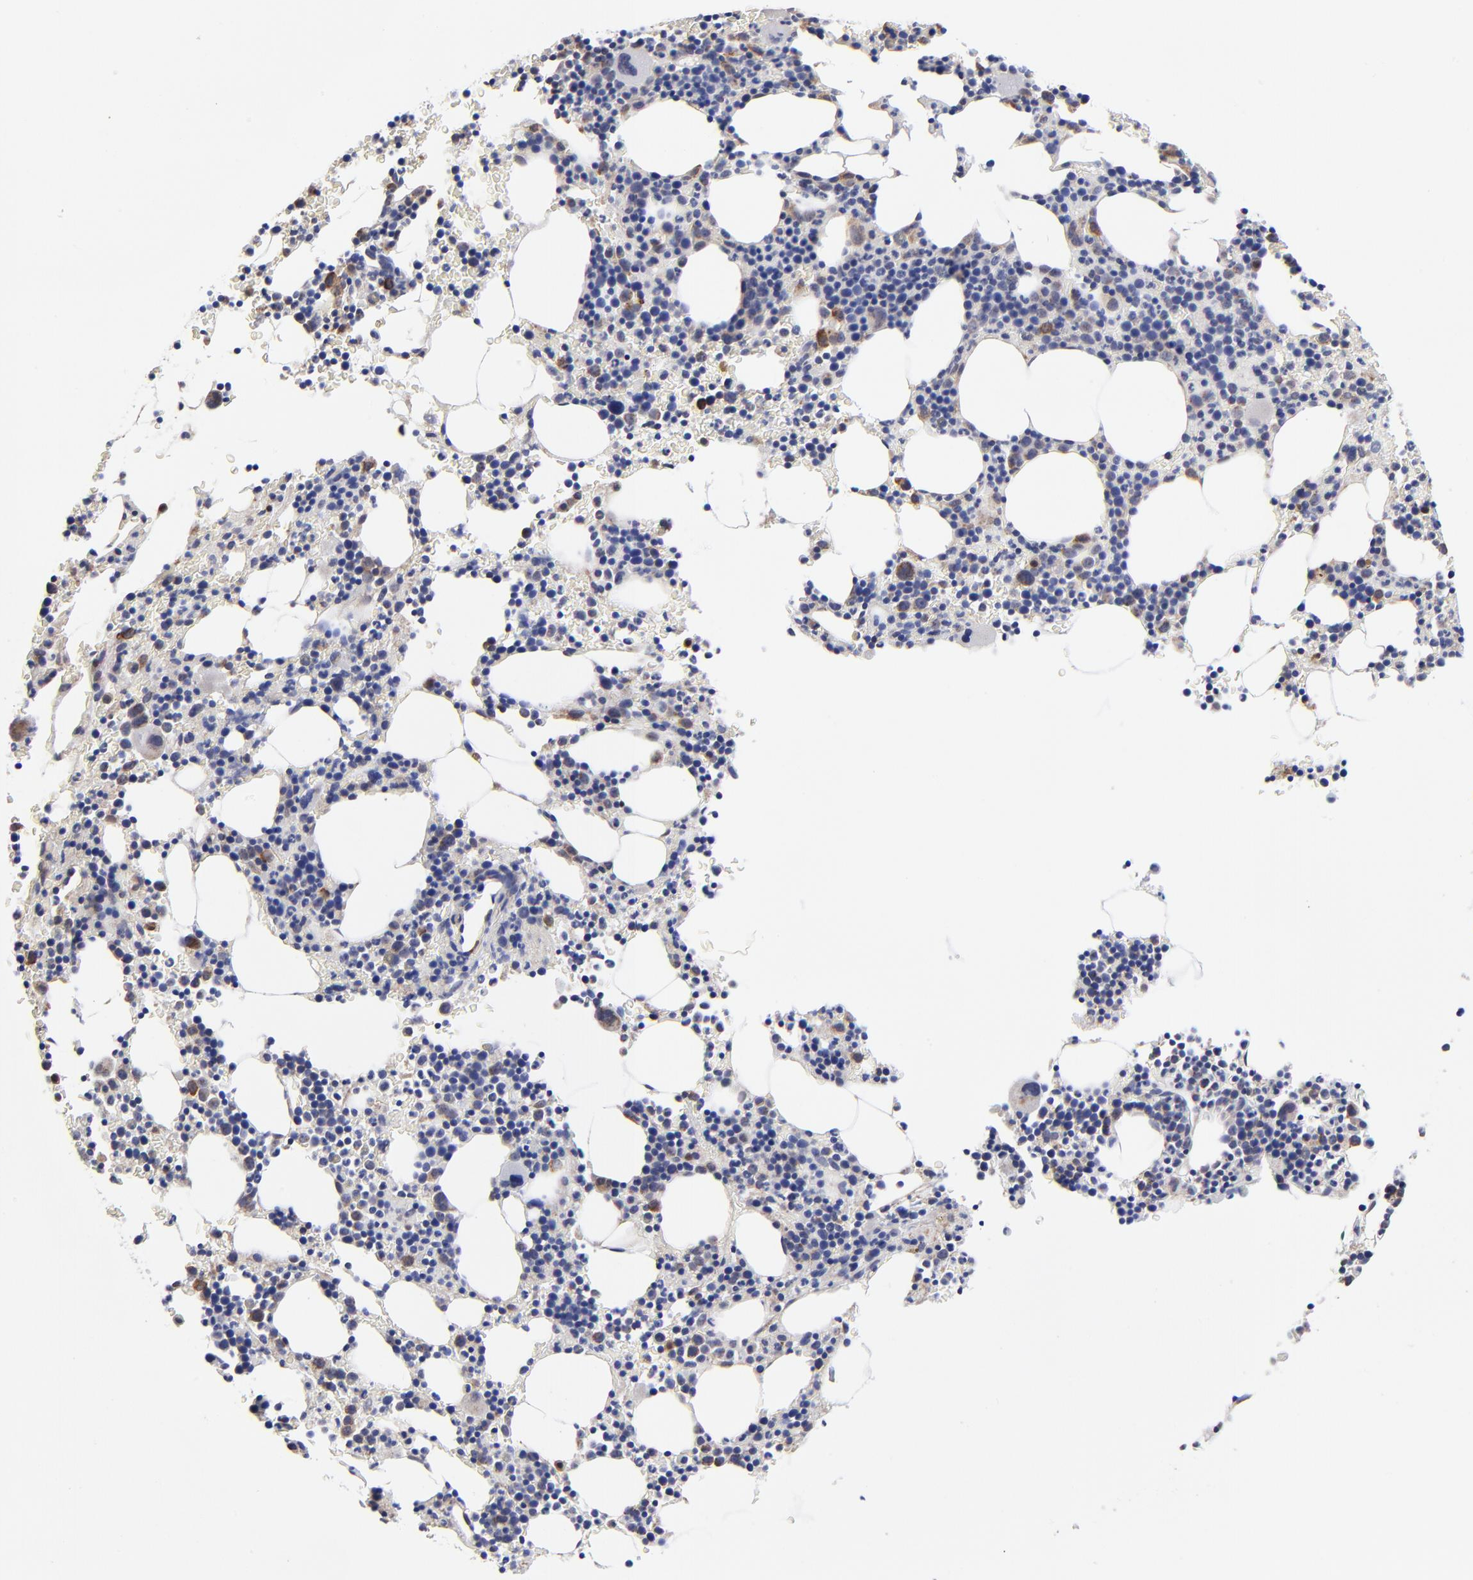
{"staining": {"intensity": "moderate", "quantity": "<25%", "location": "cytoplasmic/membranous"}, "tissue": "bone marrow", "cell_type": "Hematopoietic cells", "image_type": "normal", "snomed": [{"axis": "morphology", "description": "Normal tissue, NOS"}, {"axis": "topography", "description": "Bone marrow"}], "caption": "IHC (DAB (3,3'-diaminobenzidine)) staining of normal human bone marrow reveals moderate cytoplasmic/membranous protein positivity in about <25% of hematopoietic cells. (DAB (3,3'-diaminobenzidine) IHC, brown staining for protein, blue staining for nuclei).", "gene": "FBXL12", "patient": {"sex": "female", "age": 78}}